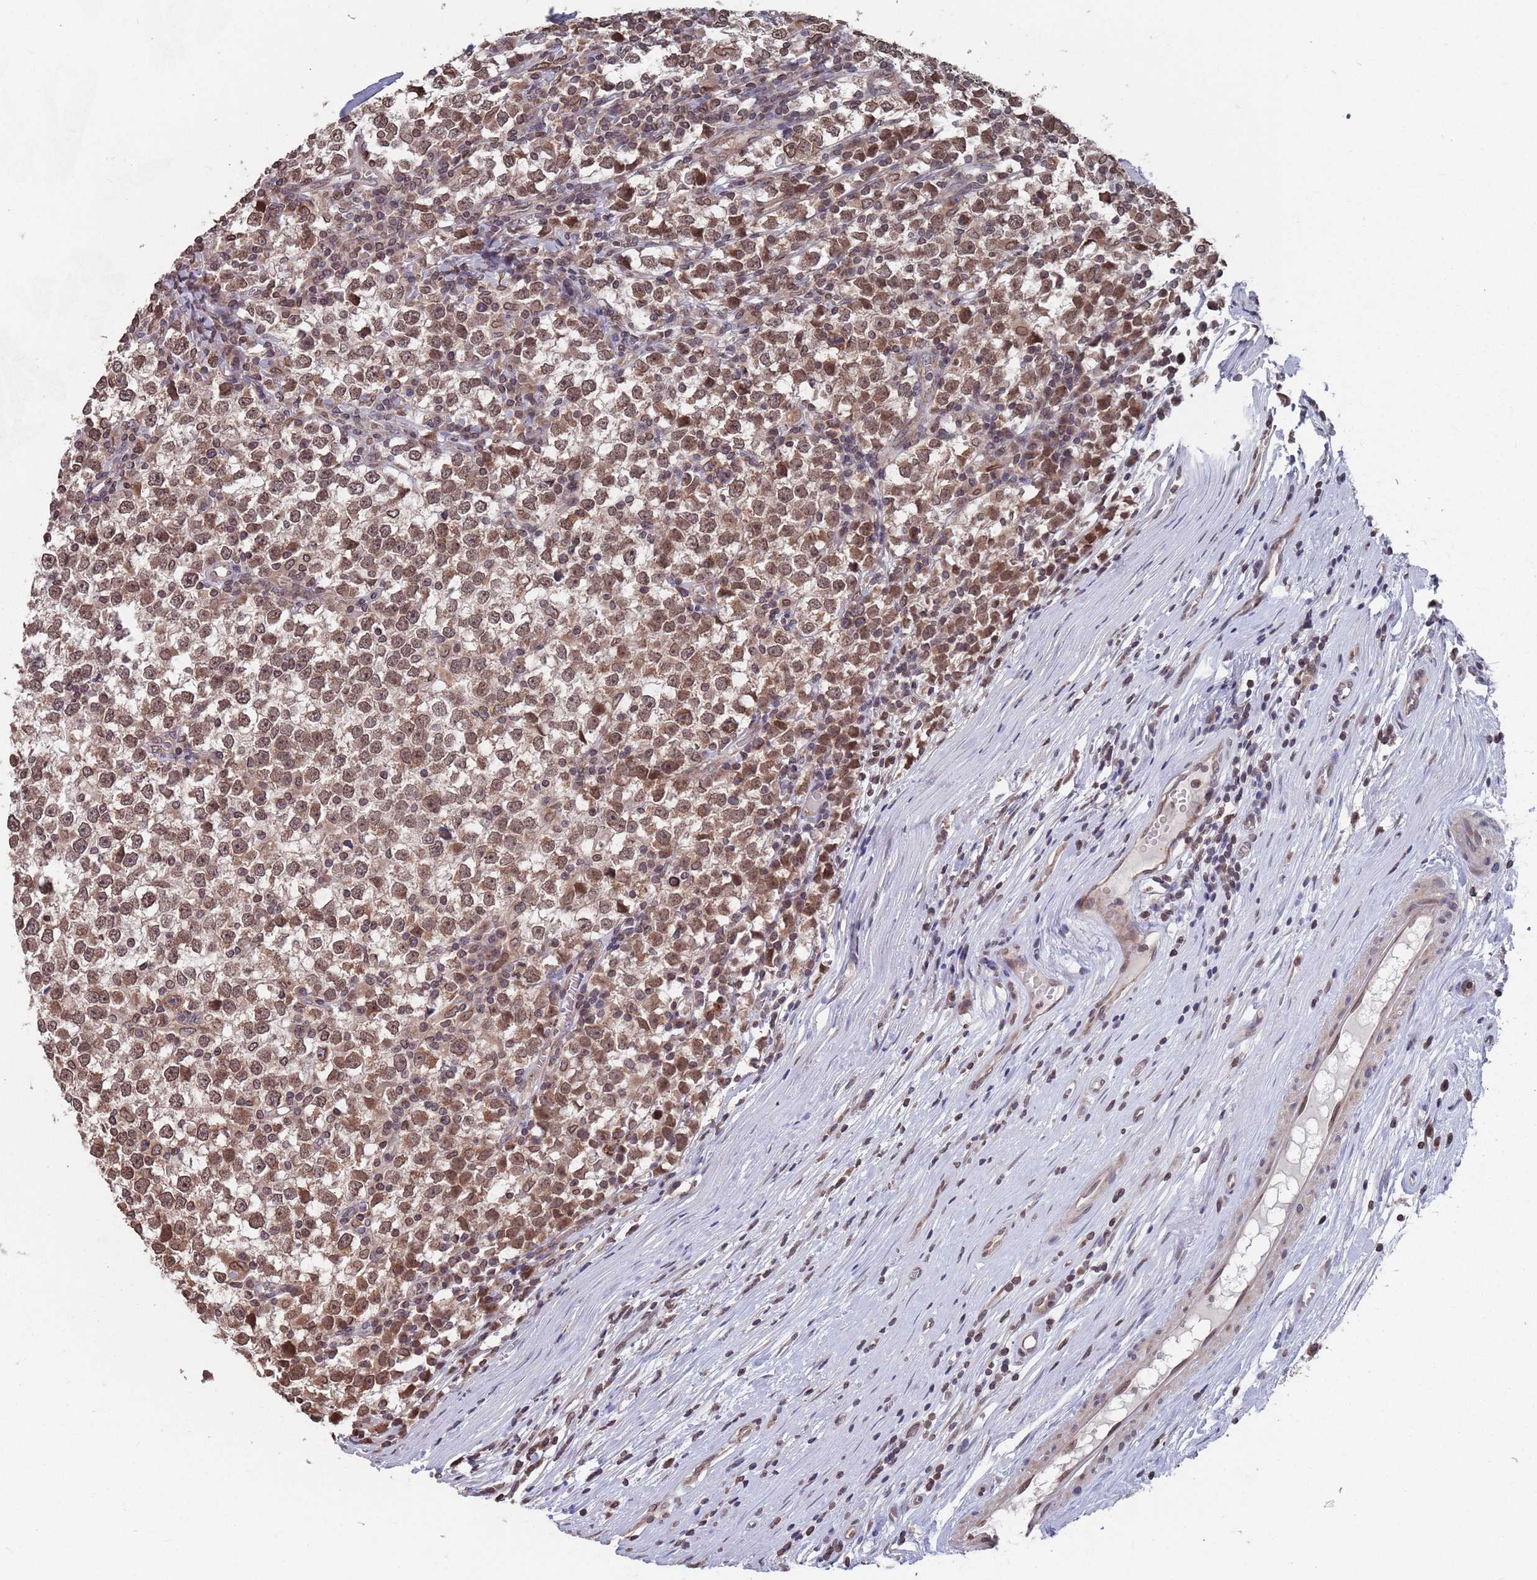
{"staining": {"intensity": "moderate", "quantity": ">75%", "location": "cytoplasmic/membranous,nuclear"}, "tissue": "testis cancer", "cell_type": "Tumor cells", "image_type": "cancer", "snomed": [{"axis": "morphology", "description": "Seminoma, NOS"}, {"axis": "topography", "description": "Testis"}], "caption": "IHC image of human testis cancer (seminoma) stained for a protein (brown), which demonstrates medium levels of moderate cytoplasmic/membranous and nuclear staining in about >75% of tumor cells.", "gene": "SDHAF3", "patient": {"sex": "male", "age": 65}}